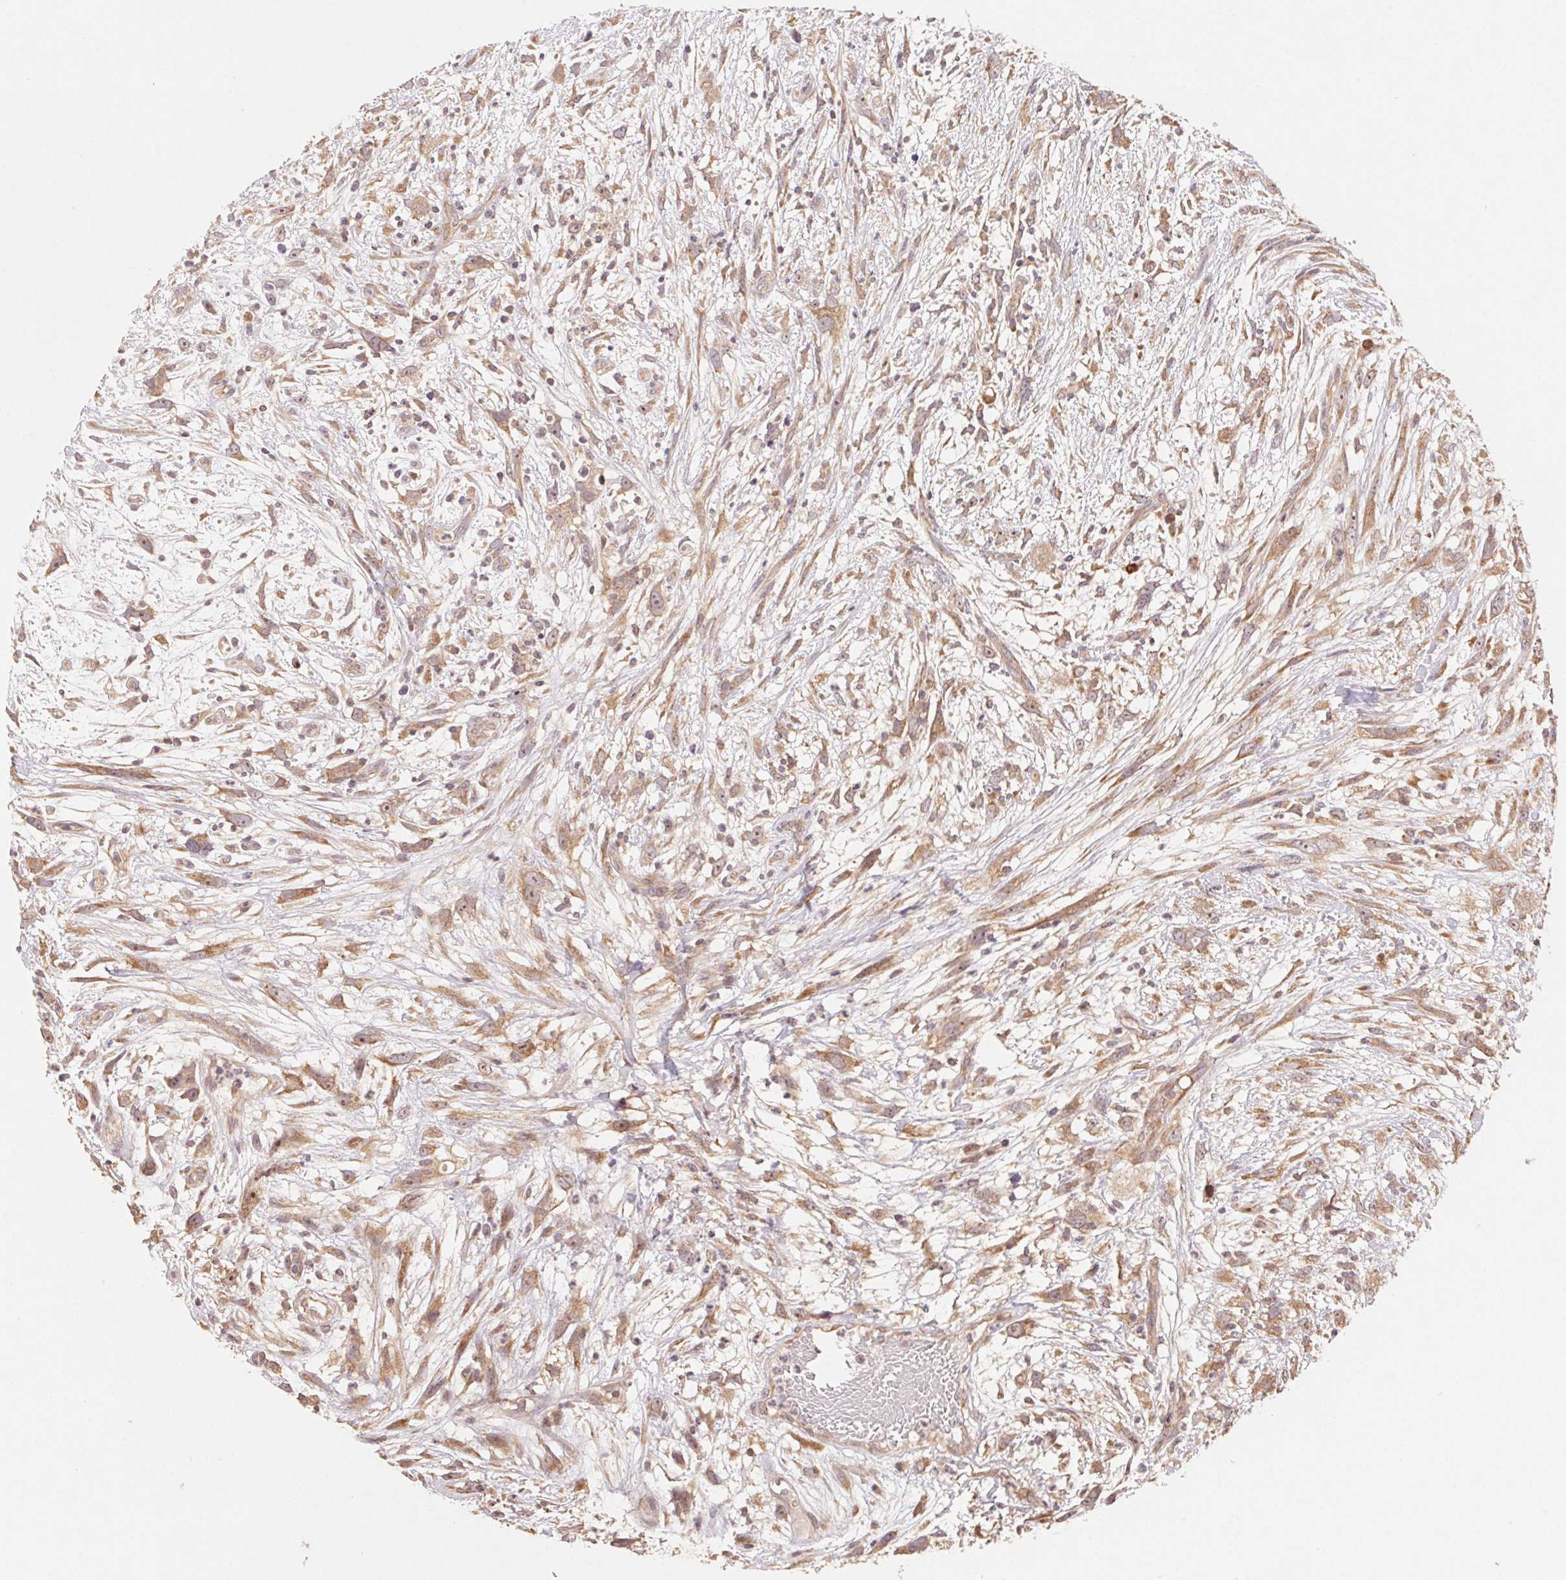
{"staining": {"intensity": "moderate", "quantity": ">75%", "location": "cytoplasmic/membranous"}, "tissue": "head and neck cancer", "cell_type": "Tumor cells", "image_type": "cancer", "snomed": [{"axis": "morphology", "description": "Squamous cell carcinoma, NOS"}, {"axis": "topography", "description": "Head-Neck"}], "caption": "DAB immunohistochemical staining of human head and neck cancer (squamous cell carcinoma) exhibits moderate cytoplasmic/membranous protein expression in approximately >75% of tumor cells.", "gene": "RPL27A", "patient": {"sex": "male", "age": 65}}